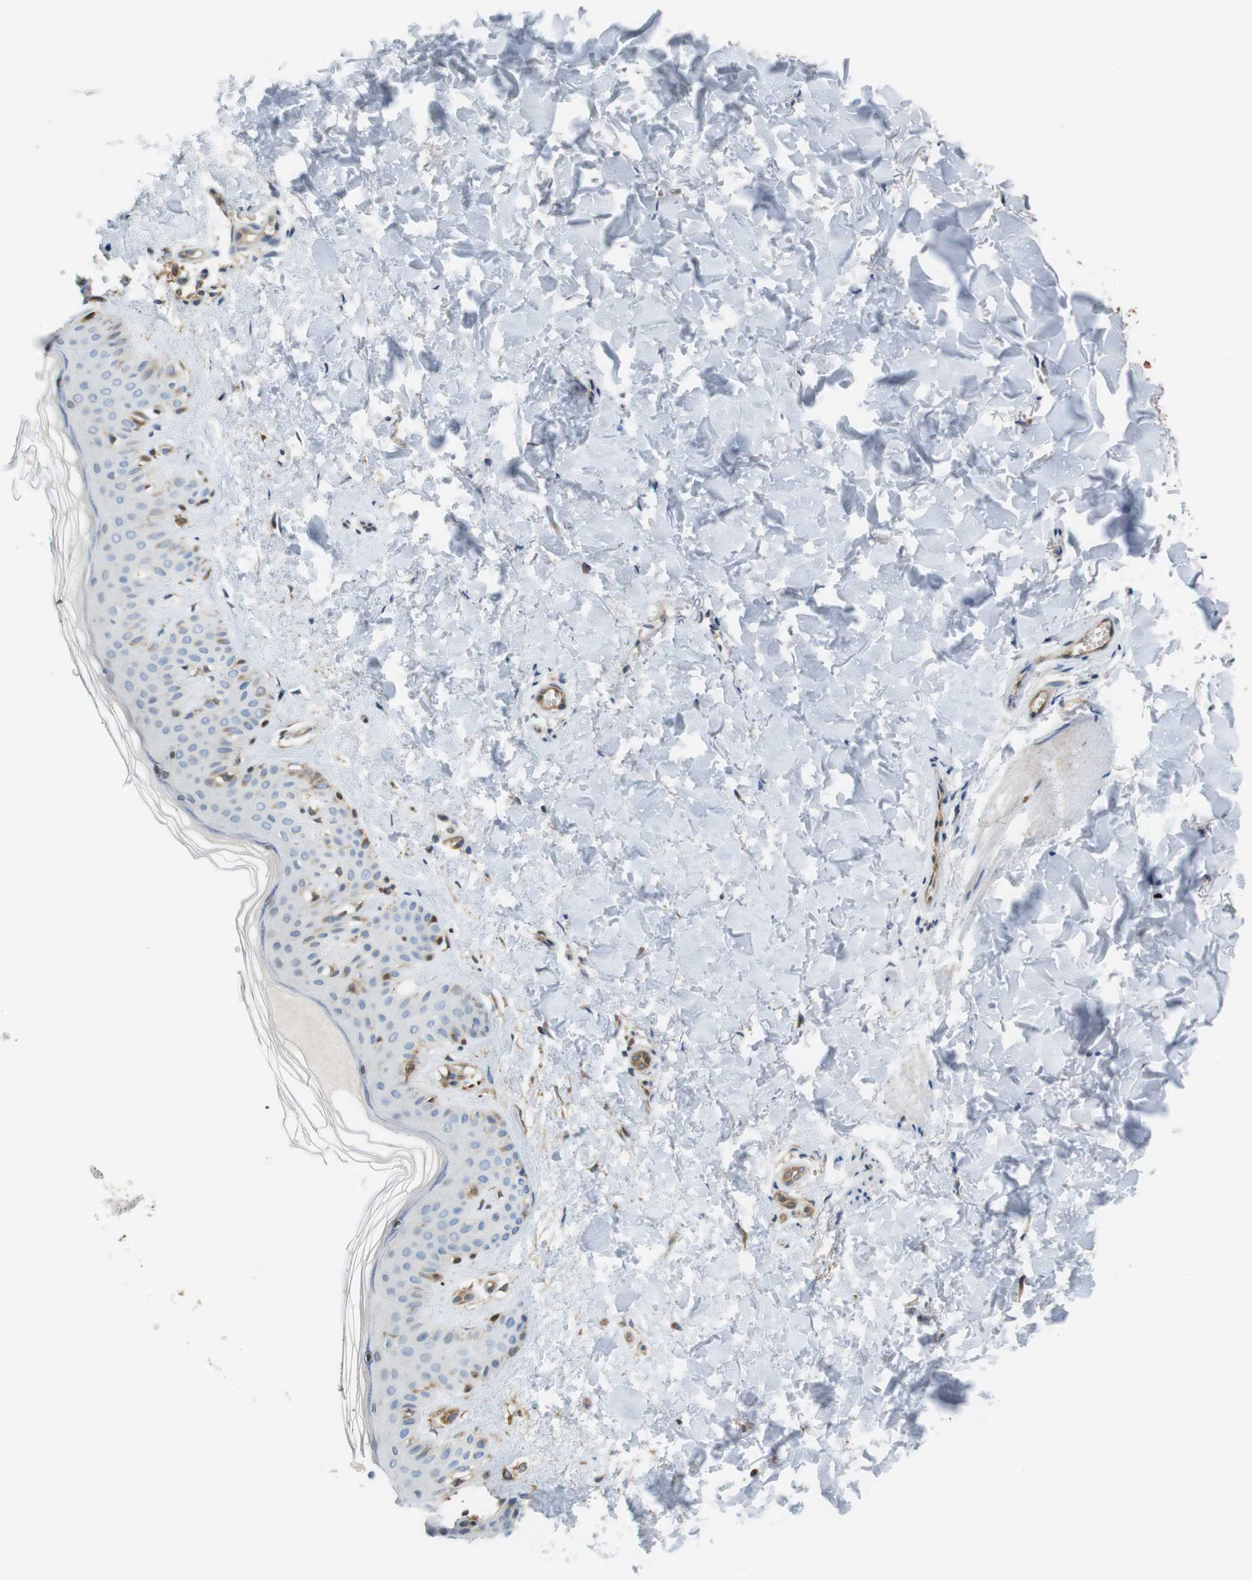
{"staining": {"intensity": "moderate", "quantity": ">75%", "location": "cytoplasmic/membranous"}, "tissue": "skin", "cell_type": "Fibroblasts", "image_type": "normal", "snomed": [{"axis": "morphology", "description": "Normal tissue, NOS"}, {"axis": "topography", "description": "Skin"}], "caption": "Protein staining by IHC shows moderate cytoplasmic/membranous expression in approximately >75% of fibroblasts in unremarkable skin.", "gene": "PCDH10", "patient": {"sex": "male", "age": 67}}